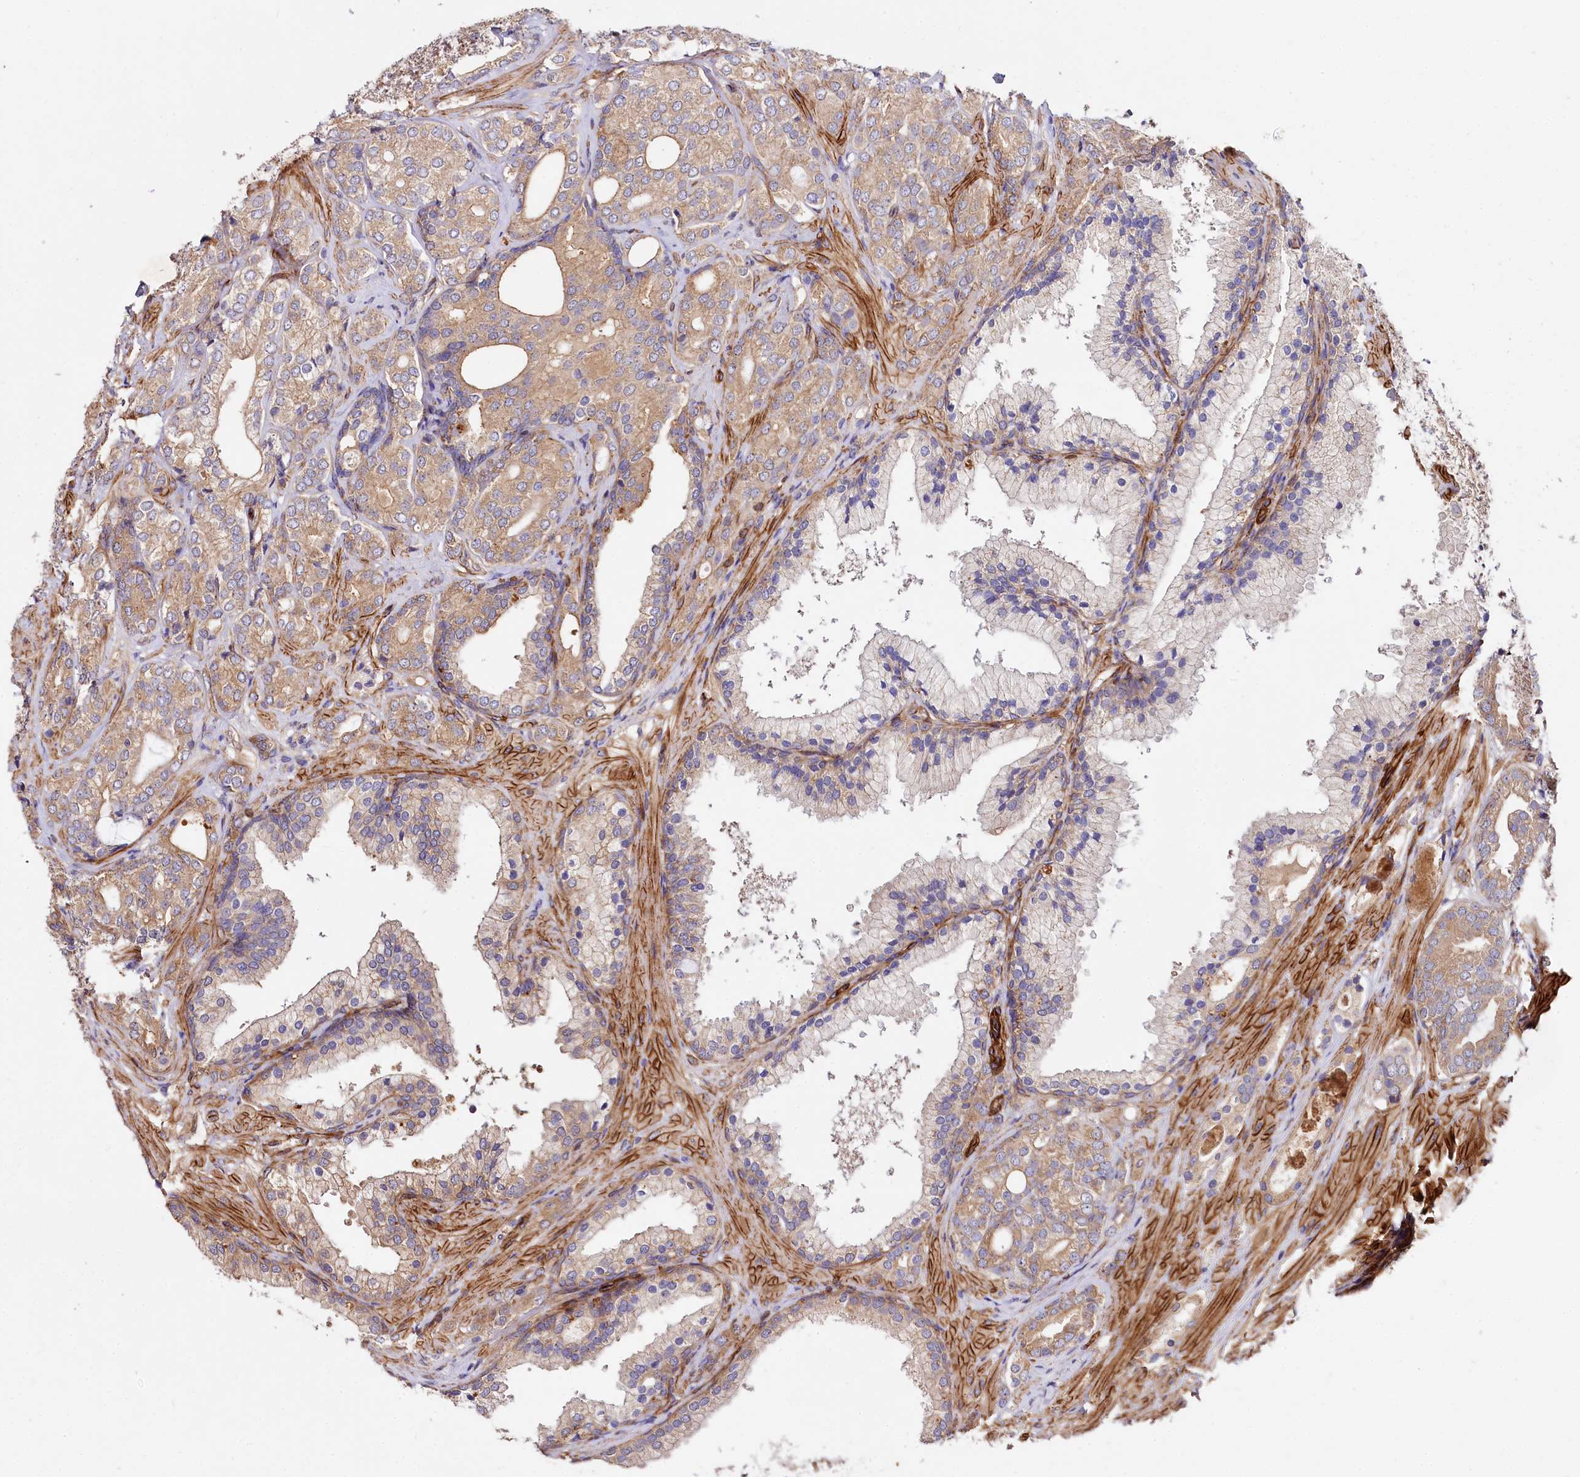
{"staining": {"intensity": "moderate", "quantity": ">75%", "location": "cytoplasmic/membranous"}, "tissue": "prostate cancer", "cell_type": "Tumor cells", "image_type": "cancer", "snomed": [{"axis": "morphology", "description": "Adenocarcinoma, High grade"}, {"axis": "topography", "description": "Prostate"}], "caption": "A photomicrograph showing moderate cytoplasmic/membranous positivity in about >75% of tumor cells in prostate cancer, as visualized by brown immunohistochemical staining.", "gene": "SPATS2", "patient": {"sex": "male", "age": 60}}